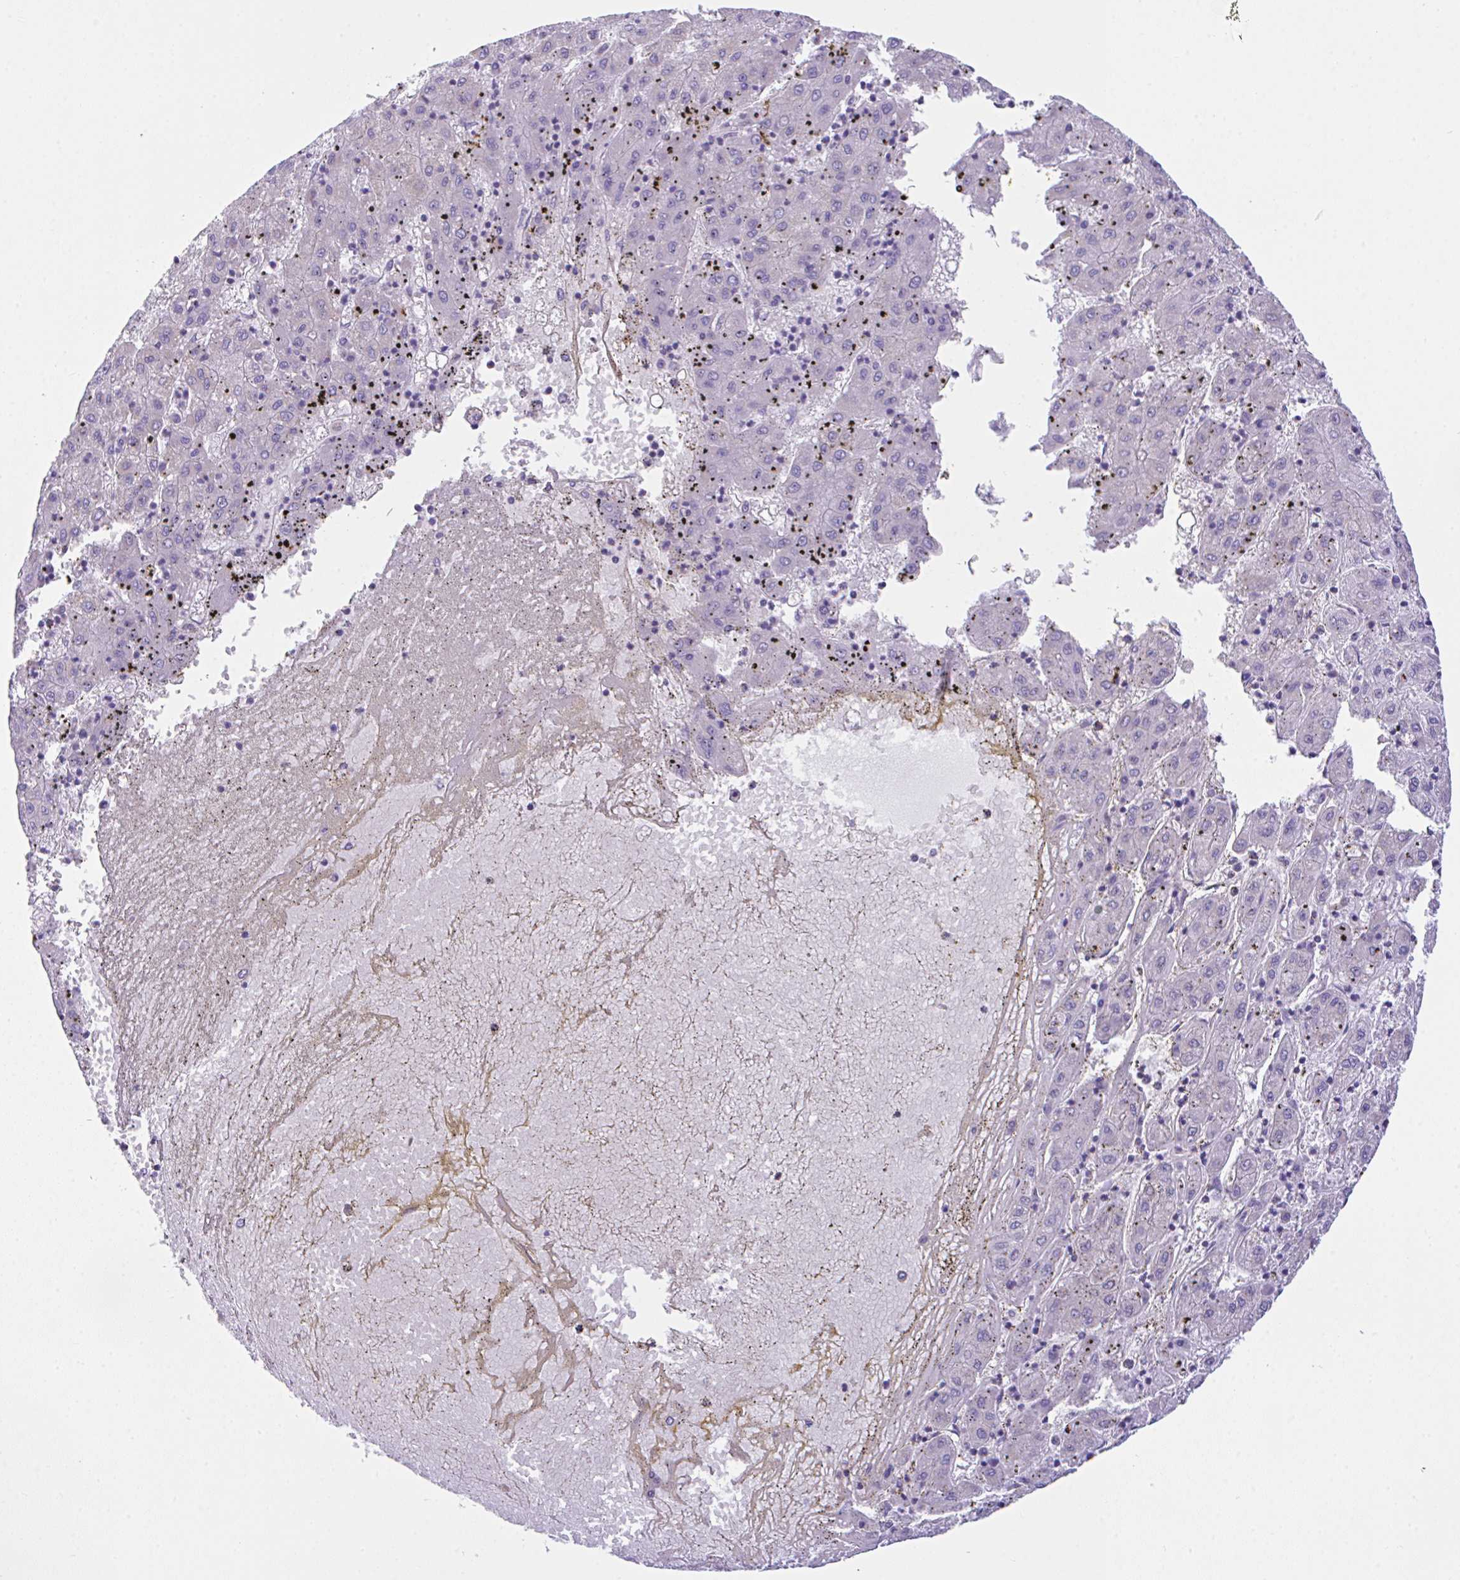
{"staining": {"intensity": "negative", "quantity": "none", "location": "none"}, "tissue": "liver cancer", "cell_type": "Tumor cells", "image_type": "cancer", "snomed": [{"axis": "morphology", "description": "Carcinoma, Hepatocellular, NOS"}, {"axis": "topography", "description": "Liver"}], "caption": "Tumor cells show no significant protein positivity in liver cancer. The staining was performed using DAB (3,3'-diaminobenzidine) to visualize the protein expression in brown, while the nuclei were stained in blue with hematoxylin (Magnification: 20x).", "gene": "NLRP8", "patient": {"sex": "male", "age": 72}}